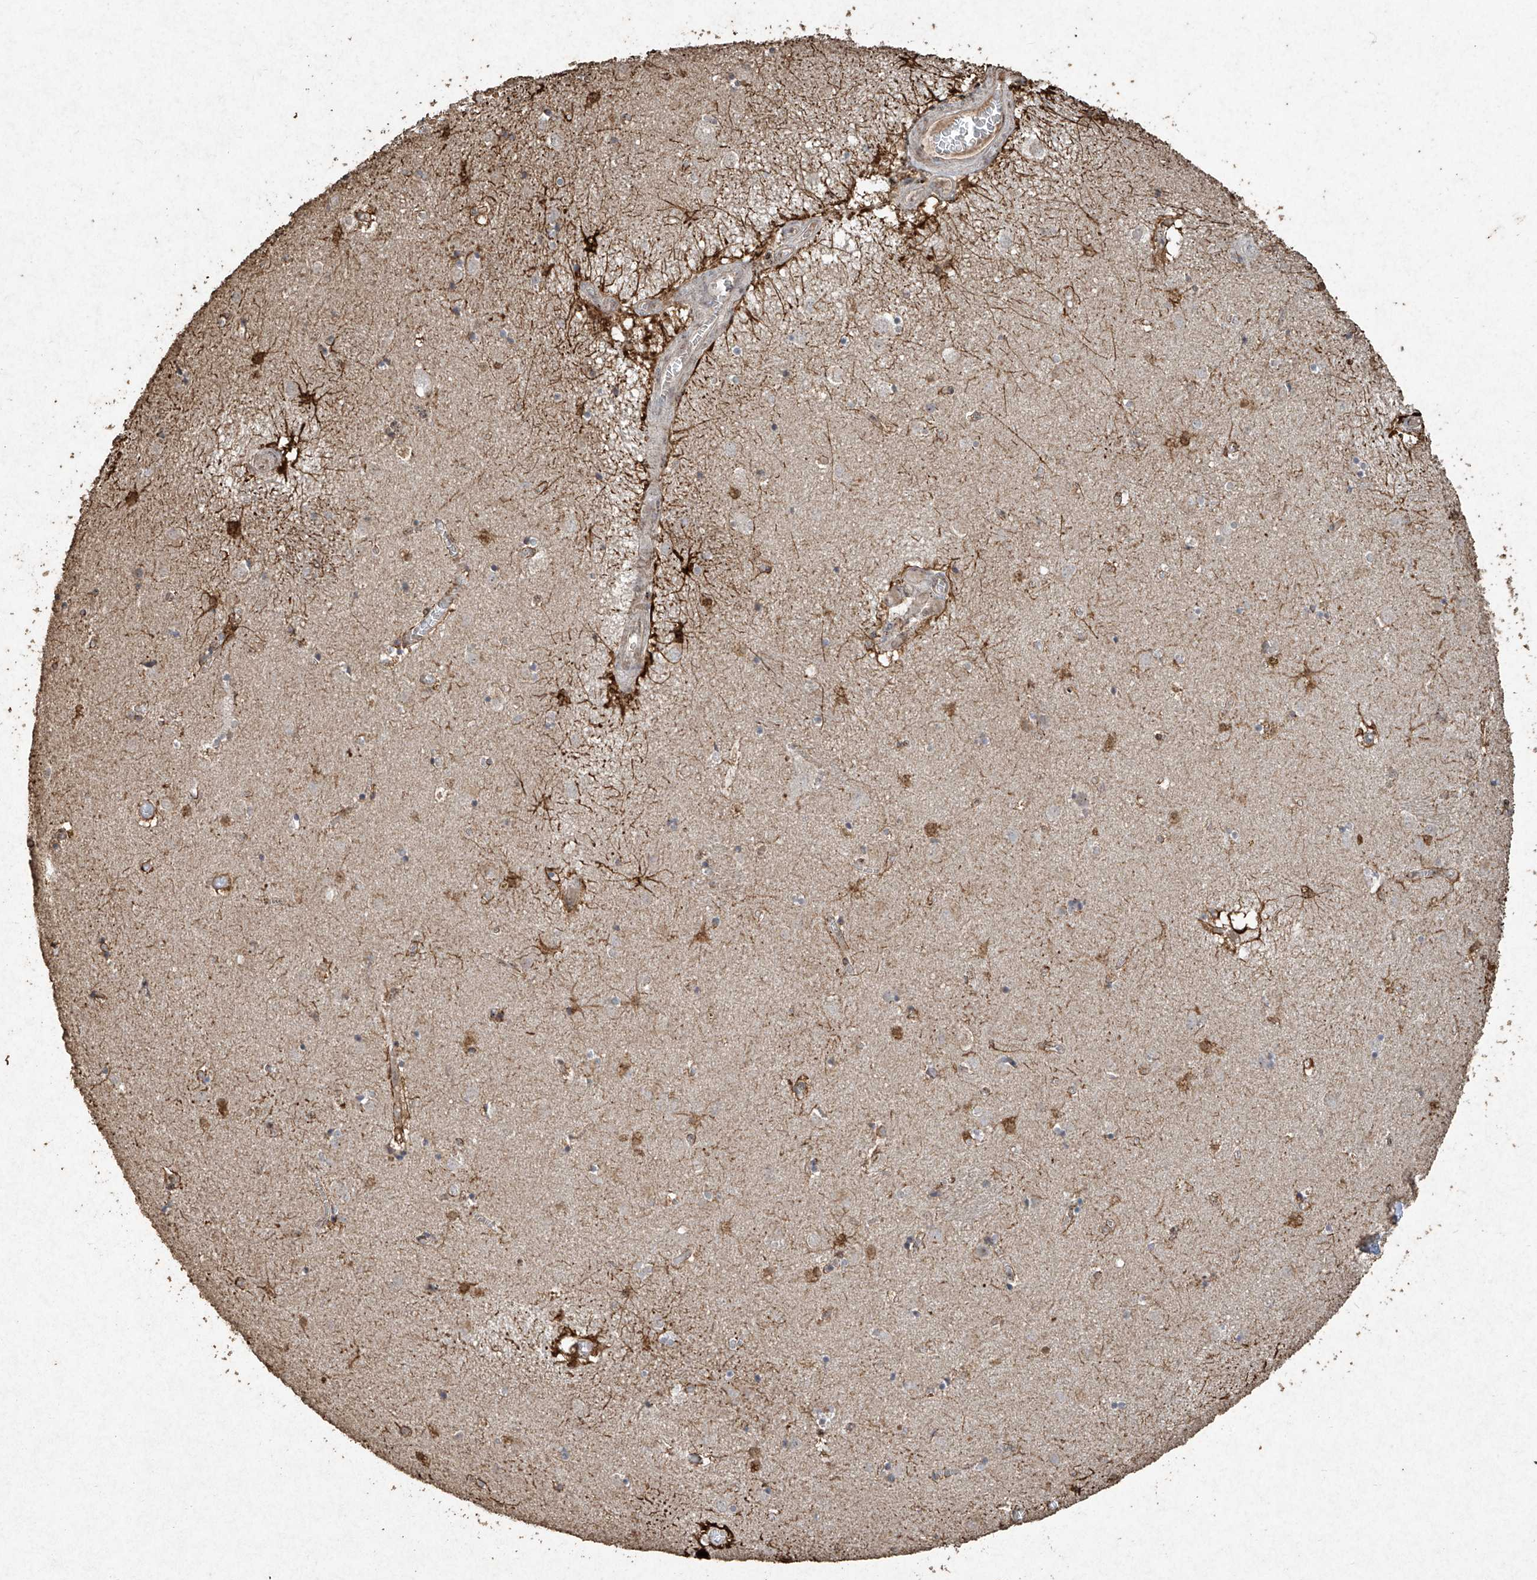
{"staining": {"intensity": "strong", "quantity": "<25%", "location": "cytoplasmic/membranous"}, "tissue": "caudate", "cell_type": "Glial cells", "image_type": "normal", "snomed": [{"axis": "morphology", "description": "Normal tissue, NOS"}, {"axis": "topography", "description": "Lateral ventricle wall"}], "caption": "About <25% of glial cells in unremarkable human caudate exhibit strong cytoplasmic/membranous protein staining as visualized by brown immunohistochemical staining.", "gene": "ERBB3", "patient": {"sex": "male", "age": 70}}